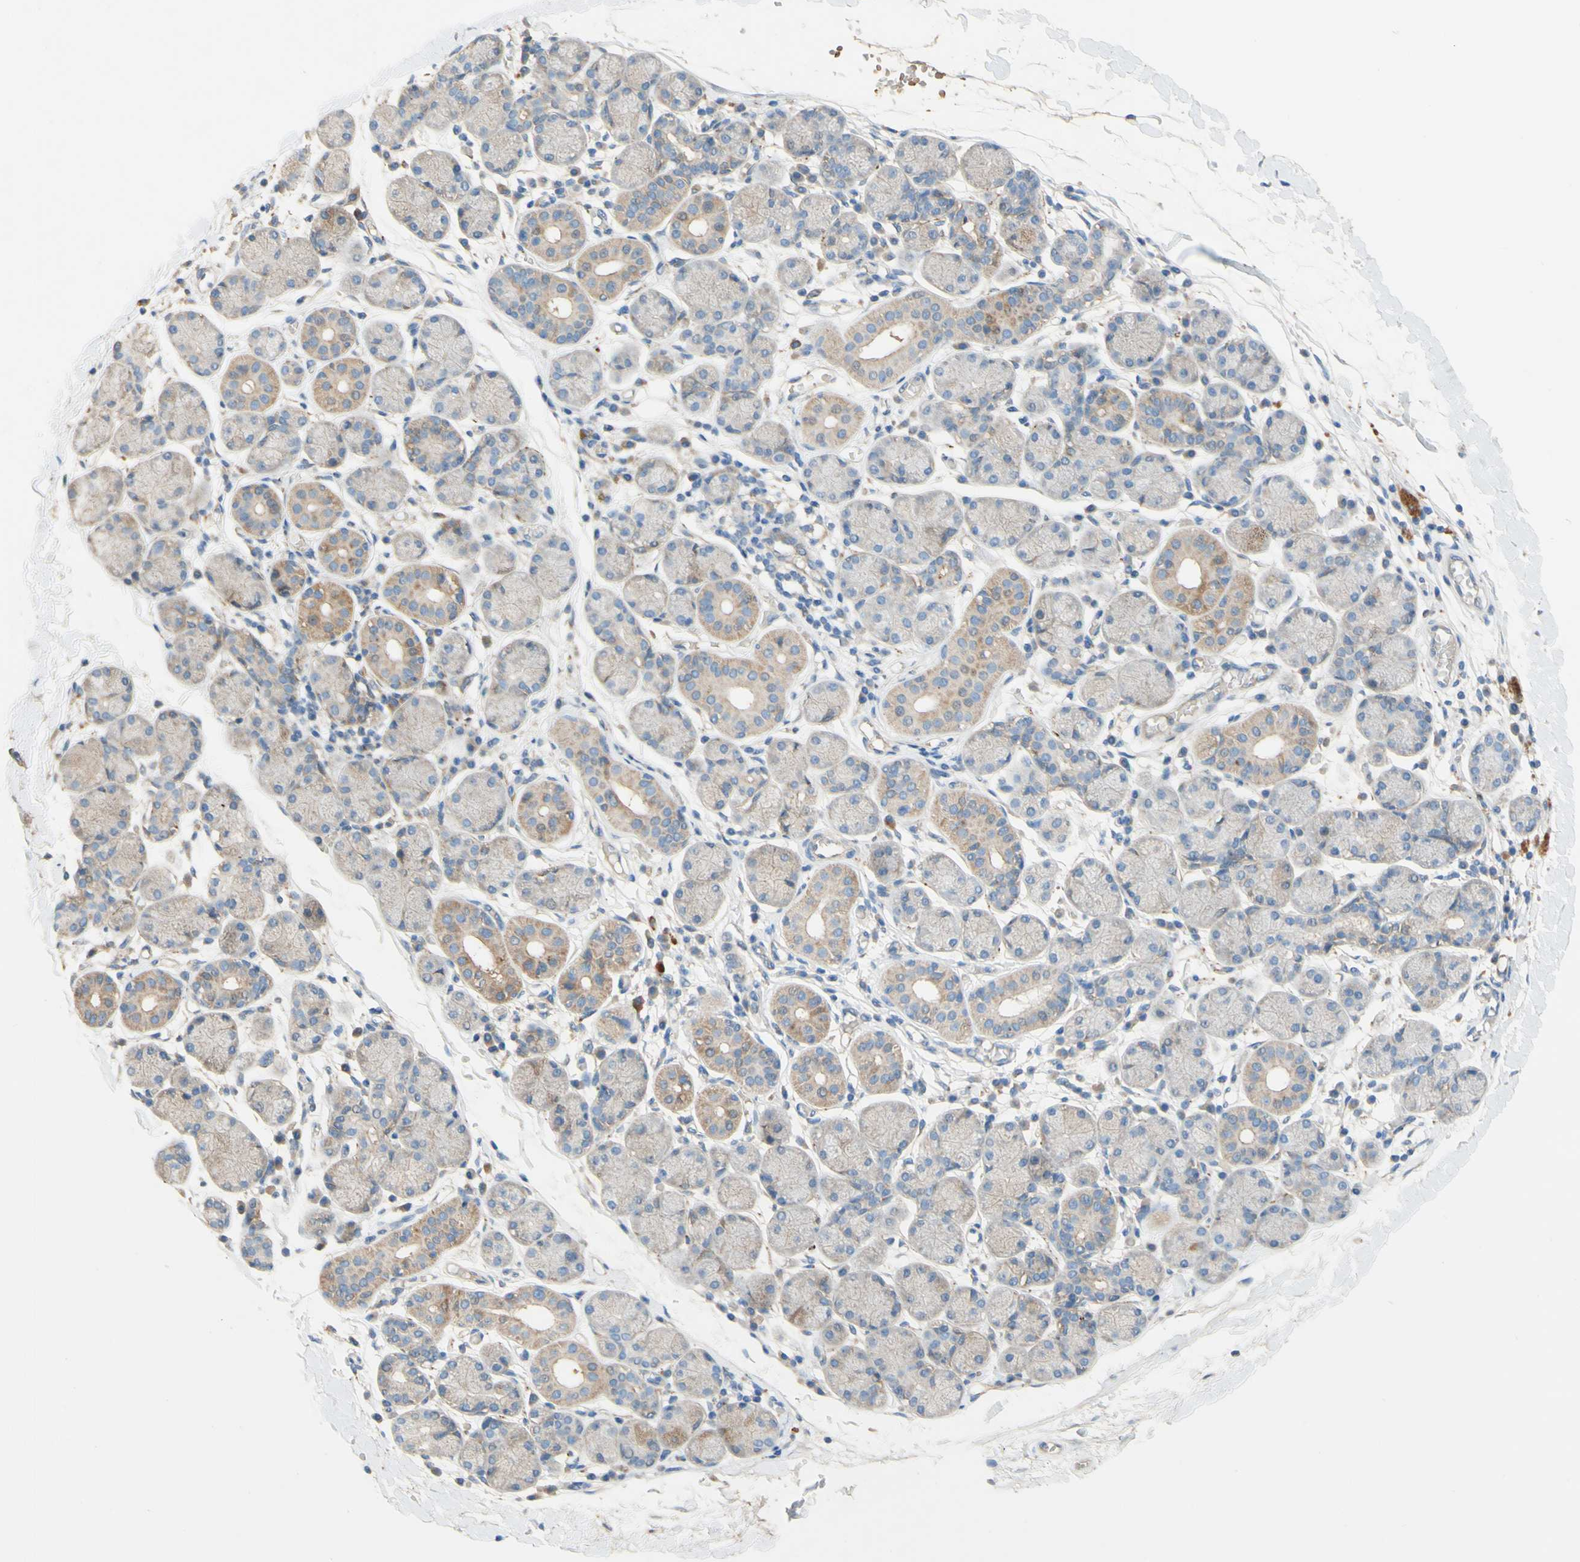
{"staining": {"intensity": "weak", "quantity": "25%-75%", "location": "cytoplasmic/membranous"}, "tissue": "salivary gland", "cell_type": "Glandular cells", "image_type": "normal", "snomed": [{"axis": "morphology", "description": "Normal tissue, NOS"}, {"axis": "topography", "description": "Salivary gland"}], "caption": "An immunohistochemistry (IHC) image of benign tissue is shown. Protein staining in brown labels weak cytoplasmic/membranous positivity in salivary gland within glandular cells. Immunohistochemistry (ihc) stains the protein of interest in brown and the nuclei are stained blue.", "gene": "DKK3", "patient": {"sex": "female", "age": 24}}